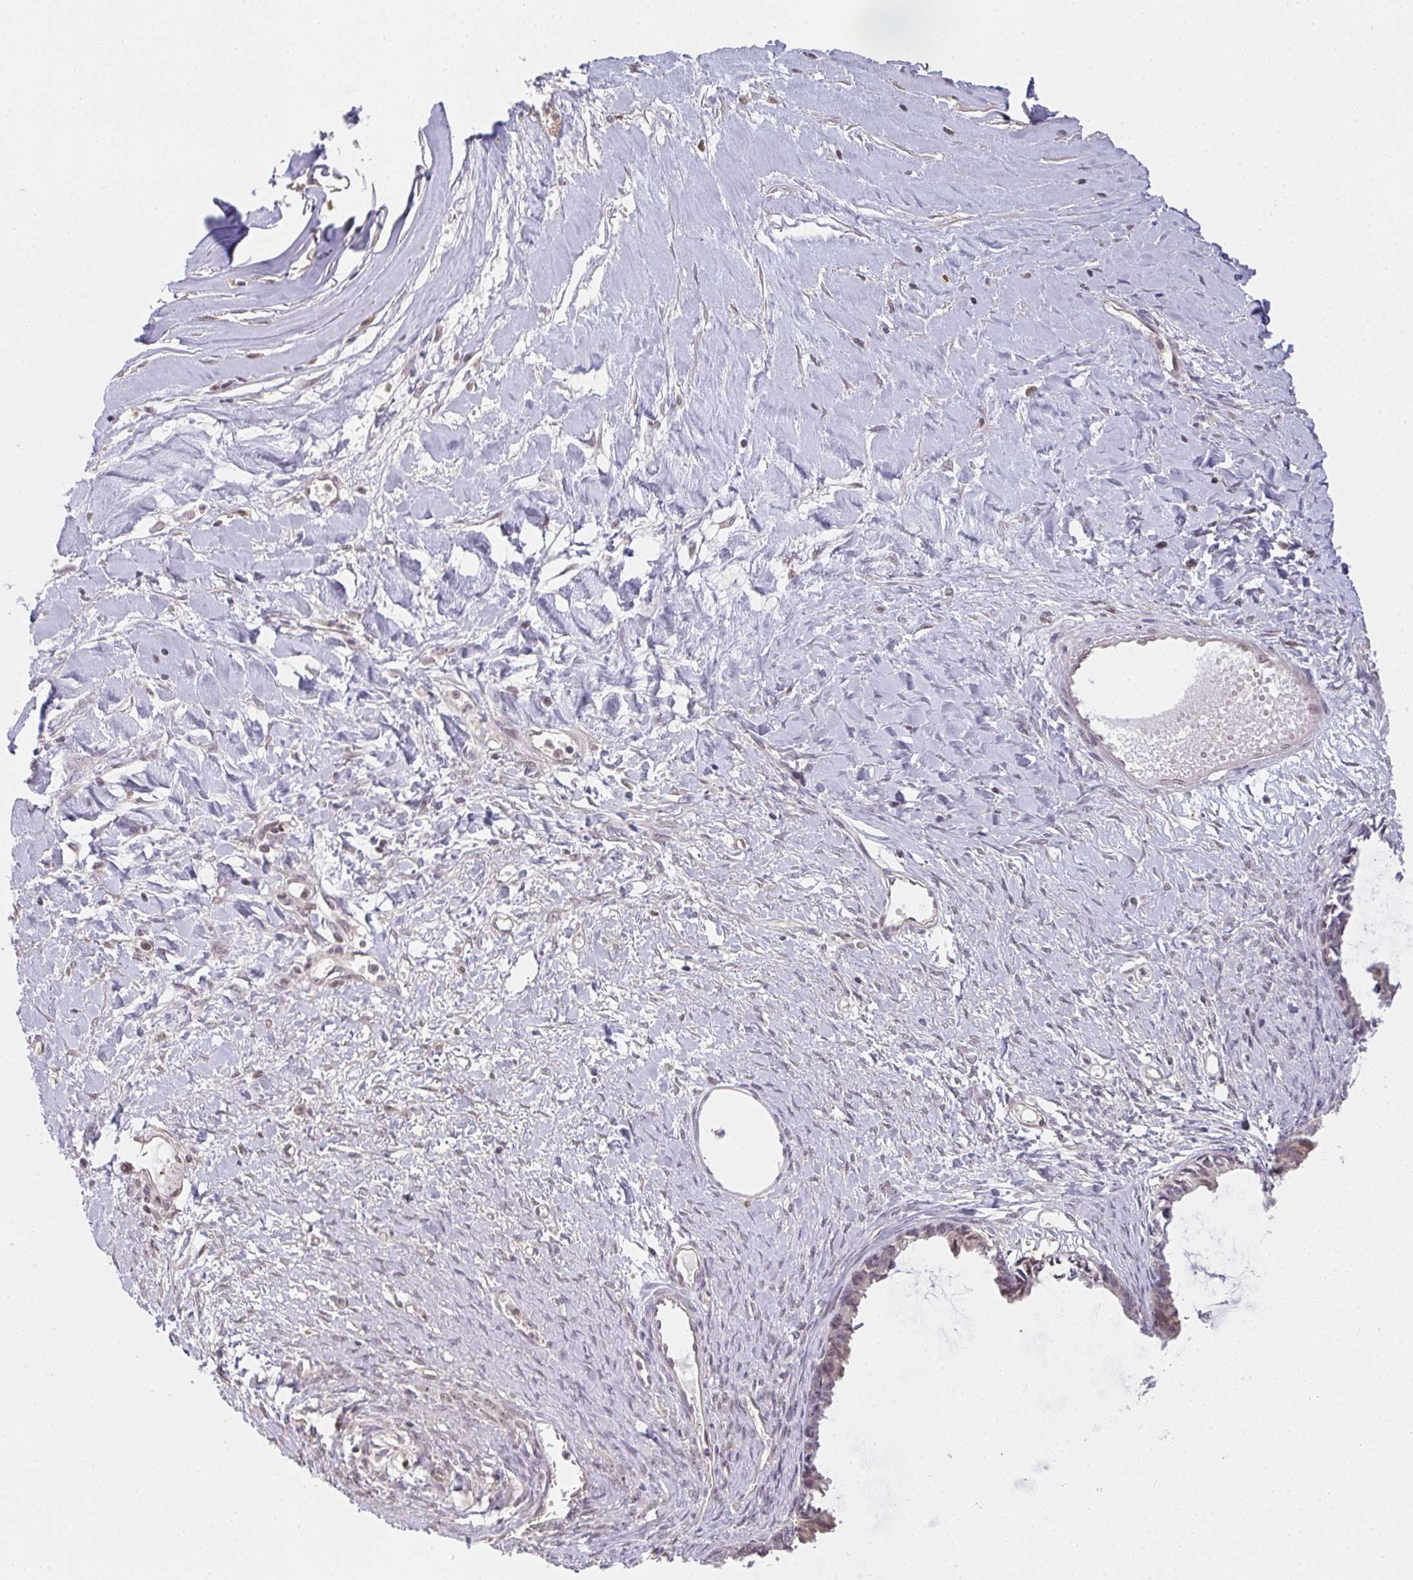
{"staining": {"intensity": "weak", "quantity": "25%-75%", "location": "cytoplasmic/membranous,nuclear"}, "tissue": "ovarian cancer", "cell_type": "Tumor cells", "image_type": "cancer", "snomed": [{"axis": "morphology", "description": "Cystadenocarcinoma, mucinous, NOS"}, {"axis": "topography", "description": "Ovary"}], "caption": "DAB (3,3'-diaminobenzidine) immunohistochemical staining of human ovarian mucinous cystadenocarcinoma shows weak cytoplasmic/membranous and nuclear protein positivity in about 25%-75% of tumor cells.", "gene": "GSDMB", "patient": {"sex": "female", "age": 61}}